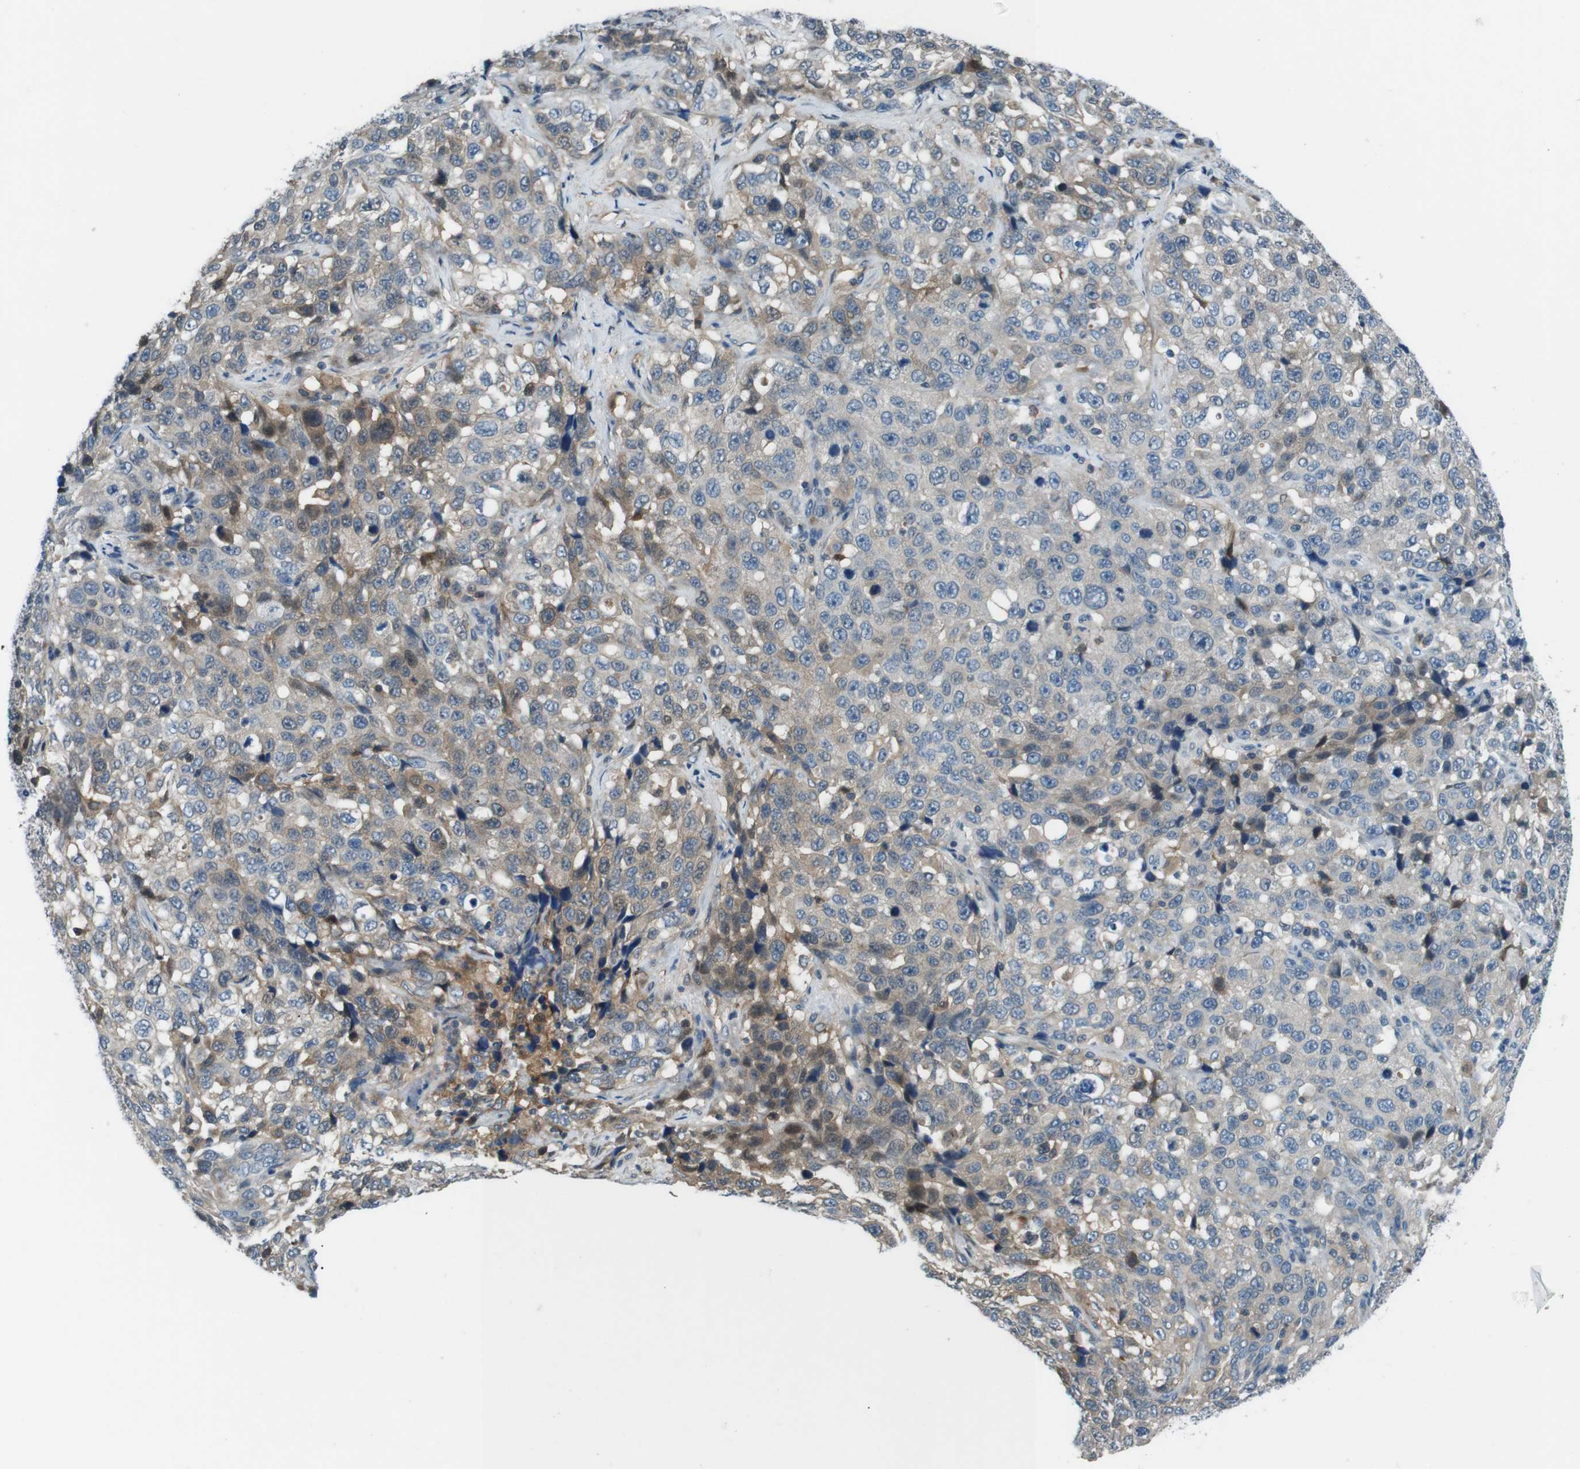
{"staining": {"intensity": "moderate", "quantity": "25%-75%", "location": "cytoplasmic/membranous"}, "tissue": "stomach cancer", "cell_type": "Tumor cells", "image_type": "cancer", "snomed": [{"axis": "morphology", "description": "Normal tissue, NOS"}, {"axis": "morphology", "description": "Adenocarcinoma, NOS"}, {"axis": "topography", "description": "Stomach"}], "caption": "A brown stain highlights moderate cytoplasmic/membranous positivity of a protein in human stomach adenocarcinoma tumor cells.", "gene": "NANOS2", "patient": {"sex": "male", "age": 48}}